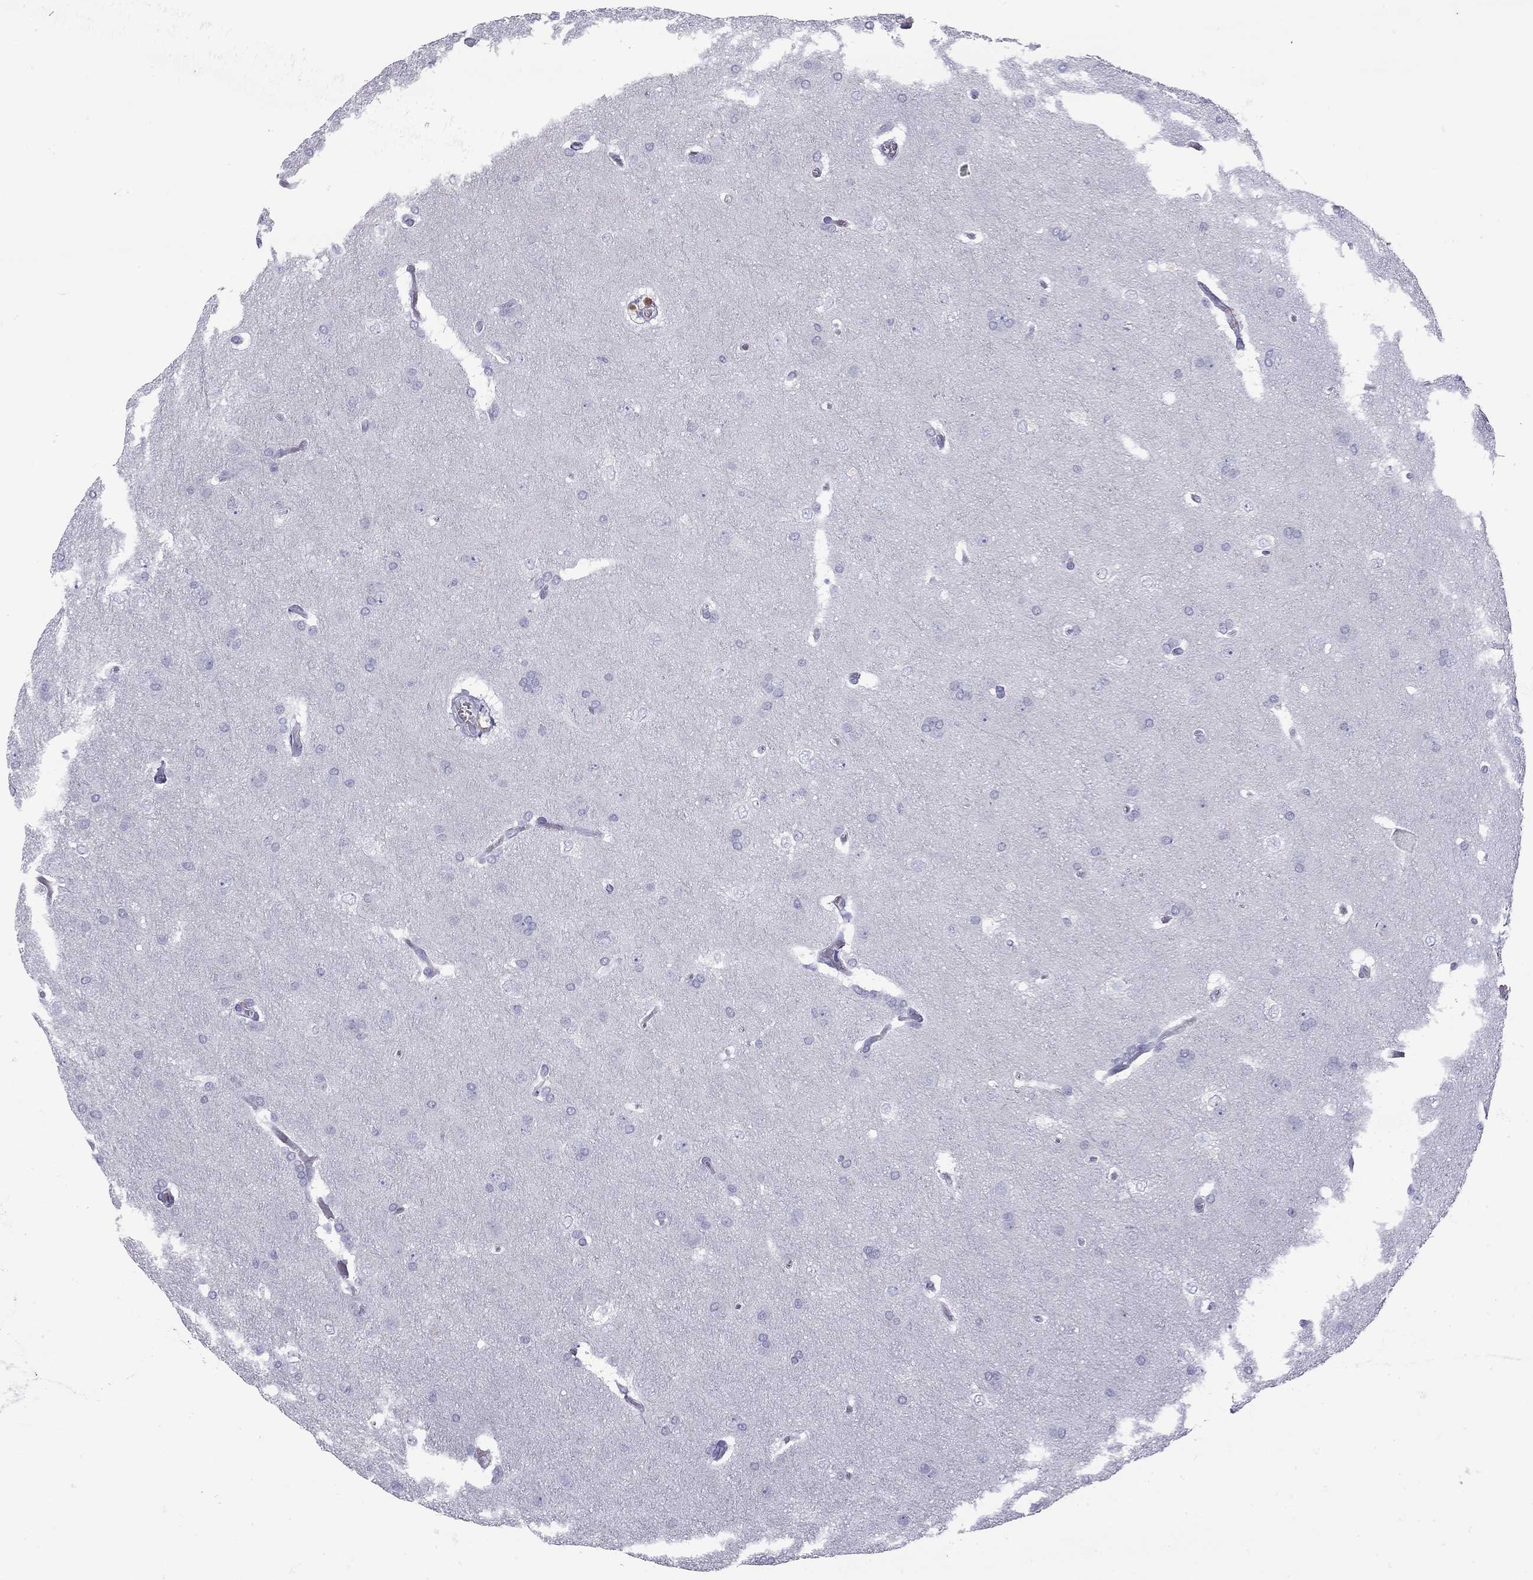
{"staining": {"intensity": "negative", "quantity": "none", "location": "none"}, "tissue": "glioma", "cell_type": "Tumor cells", "image_type": "cancer", "snomed": [{"axis": "morphology", "description": "Glioma, malignant, Low grade"}, {"axis": "topography", "description": "Brain"}], "caption": "A high-resolution photomicrograph shows immunohistochemistry (IHC) staining of glioma, which exhibits no significant staining in tumor cells. Brightfield microscopy of immunohistochemistry (IHC) stained with DAB (brown) and hematoxylin (blue), captured at high magnification.", "gene": "TDRD6", "patient": {"sex": "female", "age": 32}}